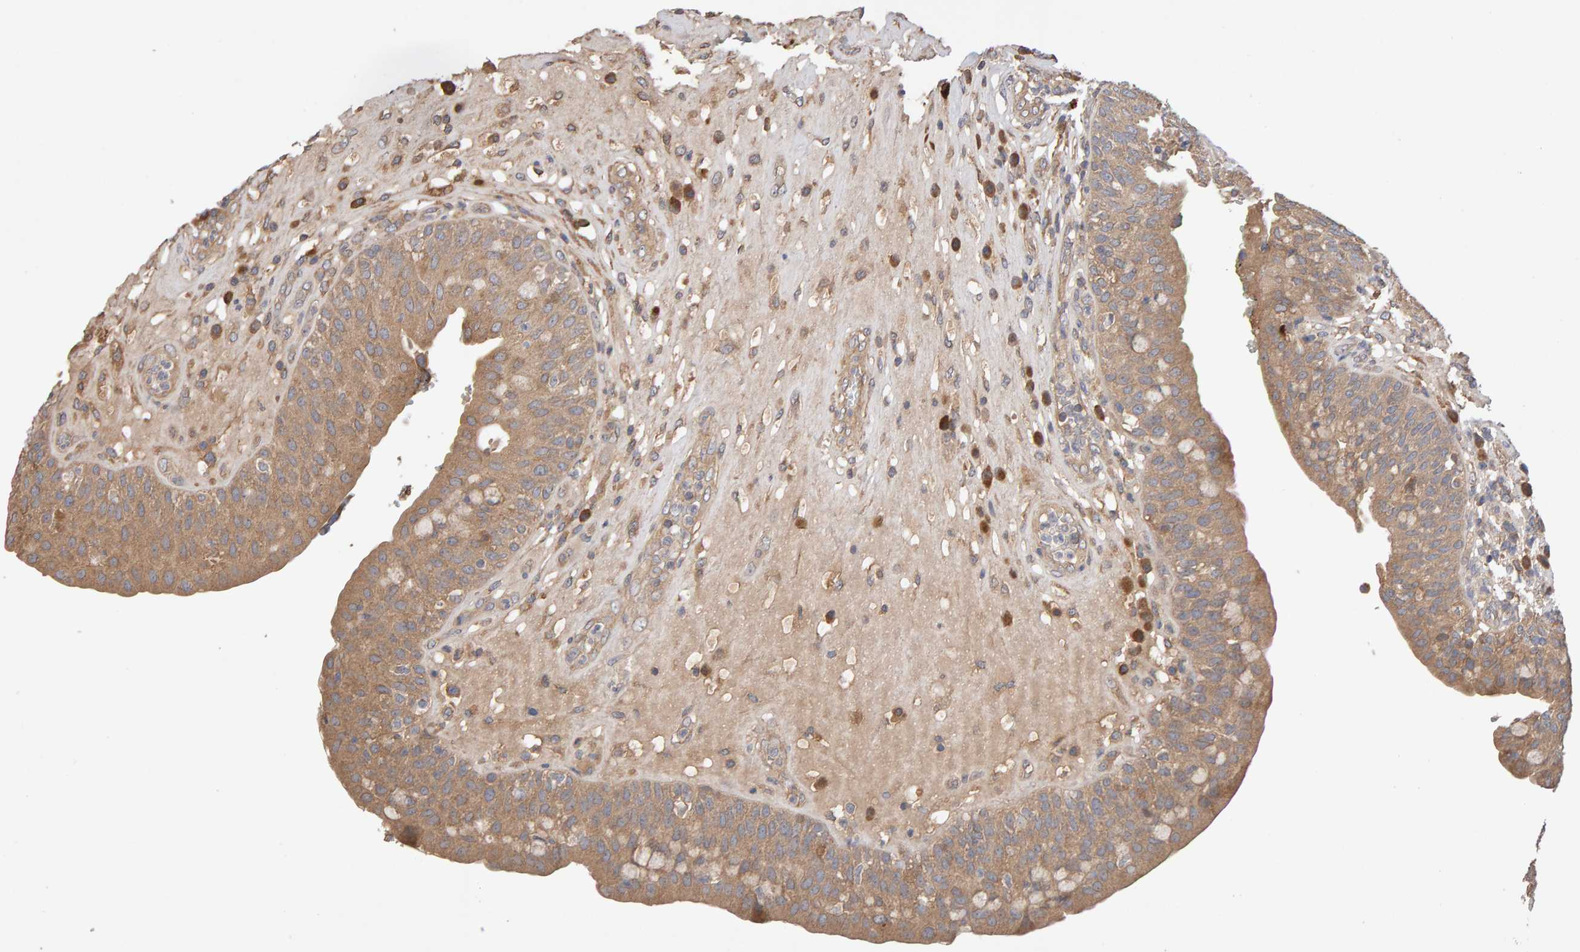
{"staining": {"intensity": "moderate", "quantity": ">75%", "location": "cytoplasmic/membranous"}, "tissue": "urinary bladder", "cell_type": "Urothelial cells", "image_type": "normal", "snomed": [{"axis": "morphology", "description": "Normal tissue, NOS"}, {"axis": "topography", "description": "Urinary bladder"}], "caption": "DAB immunohistochemical staining of unremarkable urinary bladder demonstrates moderate cytoplasmic/membranous protein staining in approximately >75% of urothelial cells. The staining was performed using DAB to visualize the protein expression in brown, while the nuclei were stained in blue with hematoxylin (Magnification: 20x).", "gene": "RNF19A", "patient": {"sex": "female", "age": 62}}